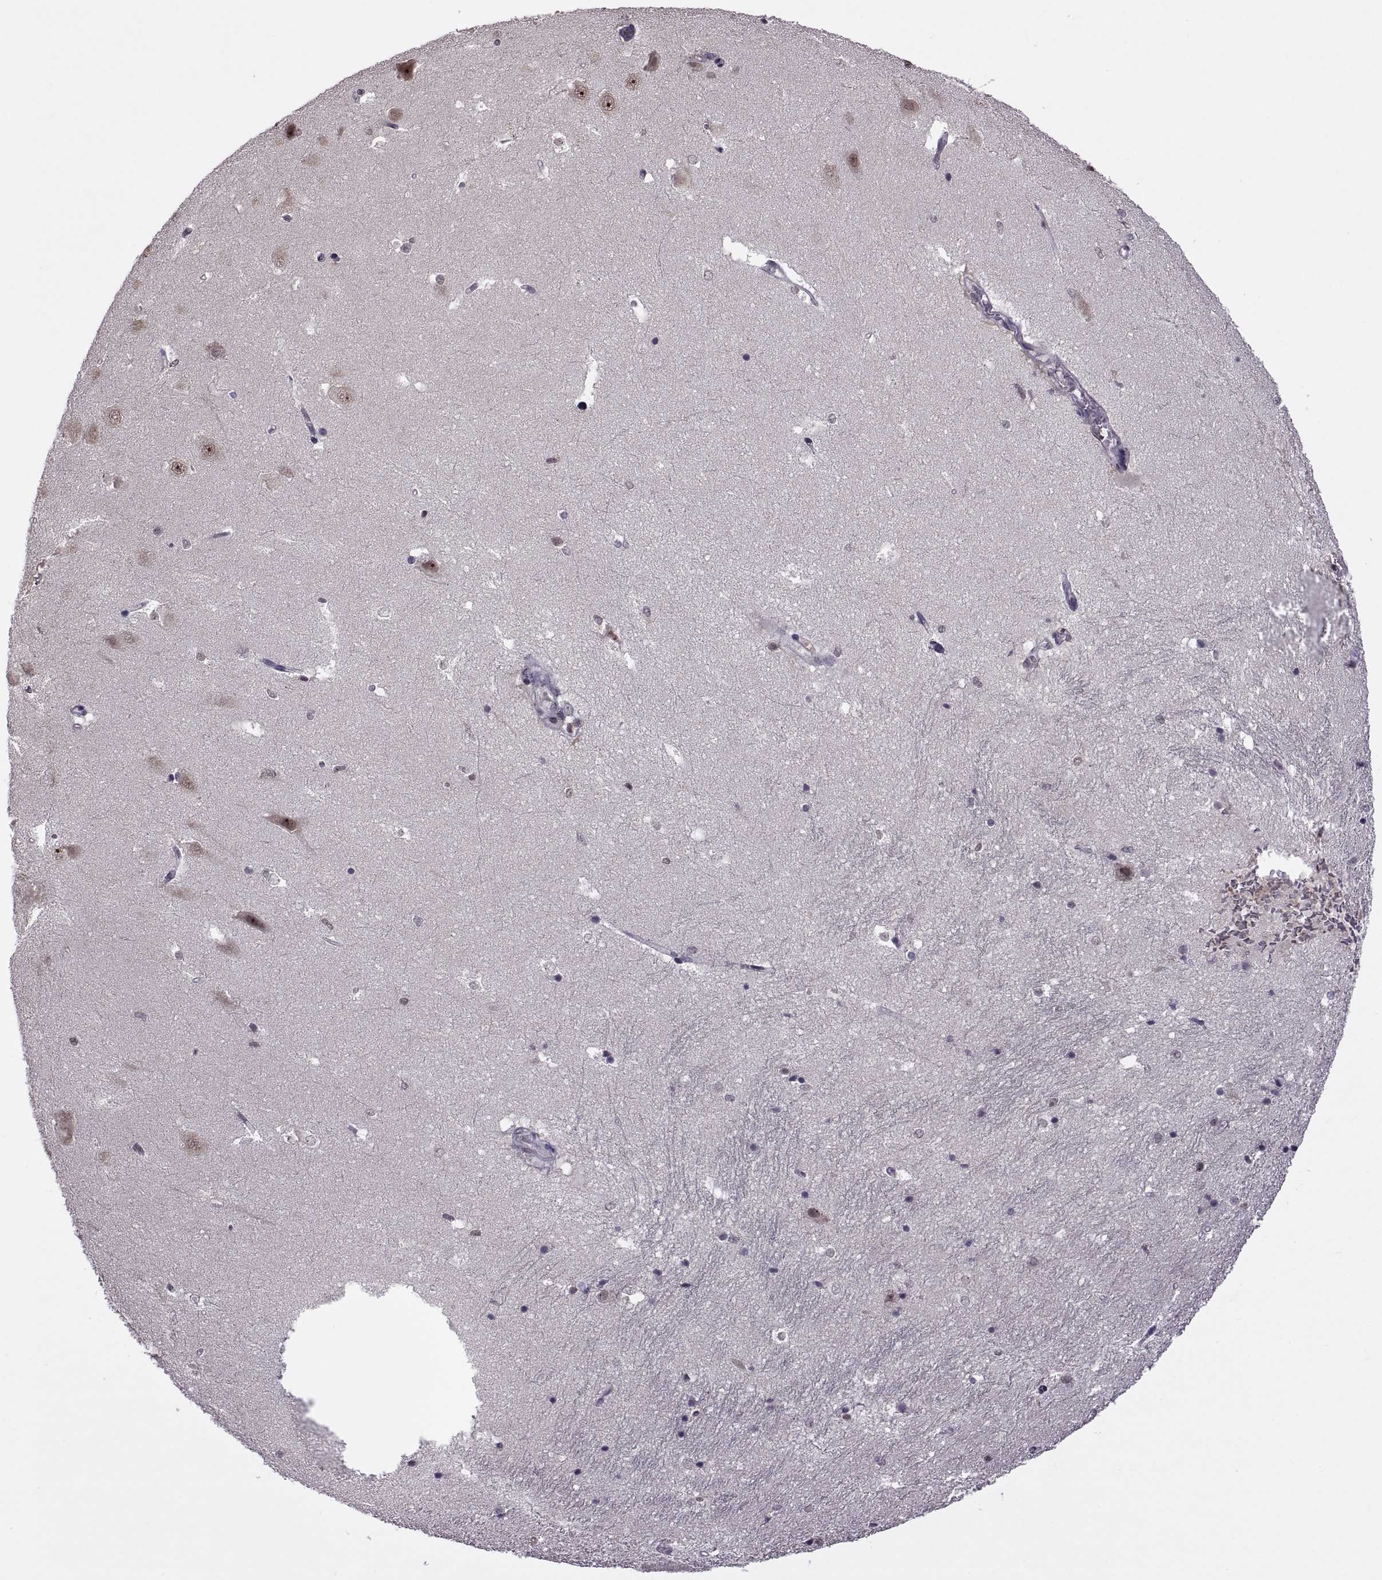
{"staining": {"intensity": "negative", "quantity": "none", "location": "none"}, "tissue": "hippocampus", "cell_type": "Glial cells", "image_type": "normal", "snomed": [{"axis": "morphology", "description": "Normal tissue, NOS"}, {"axis": "topography", "description": "Hippocampus"}], "caption": "High power microscopy image of an immunohistochemistry micrograph of normal hippocampus, revealing no significant expression in glial cells.", "gene": "INTS3", "patient": {"sex": "male", "age": 44}}